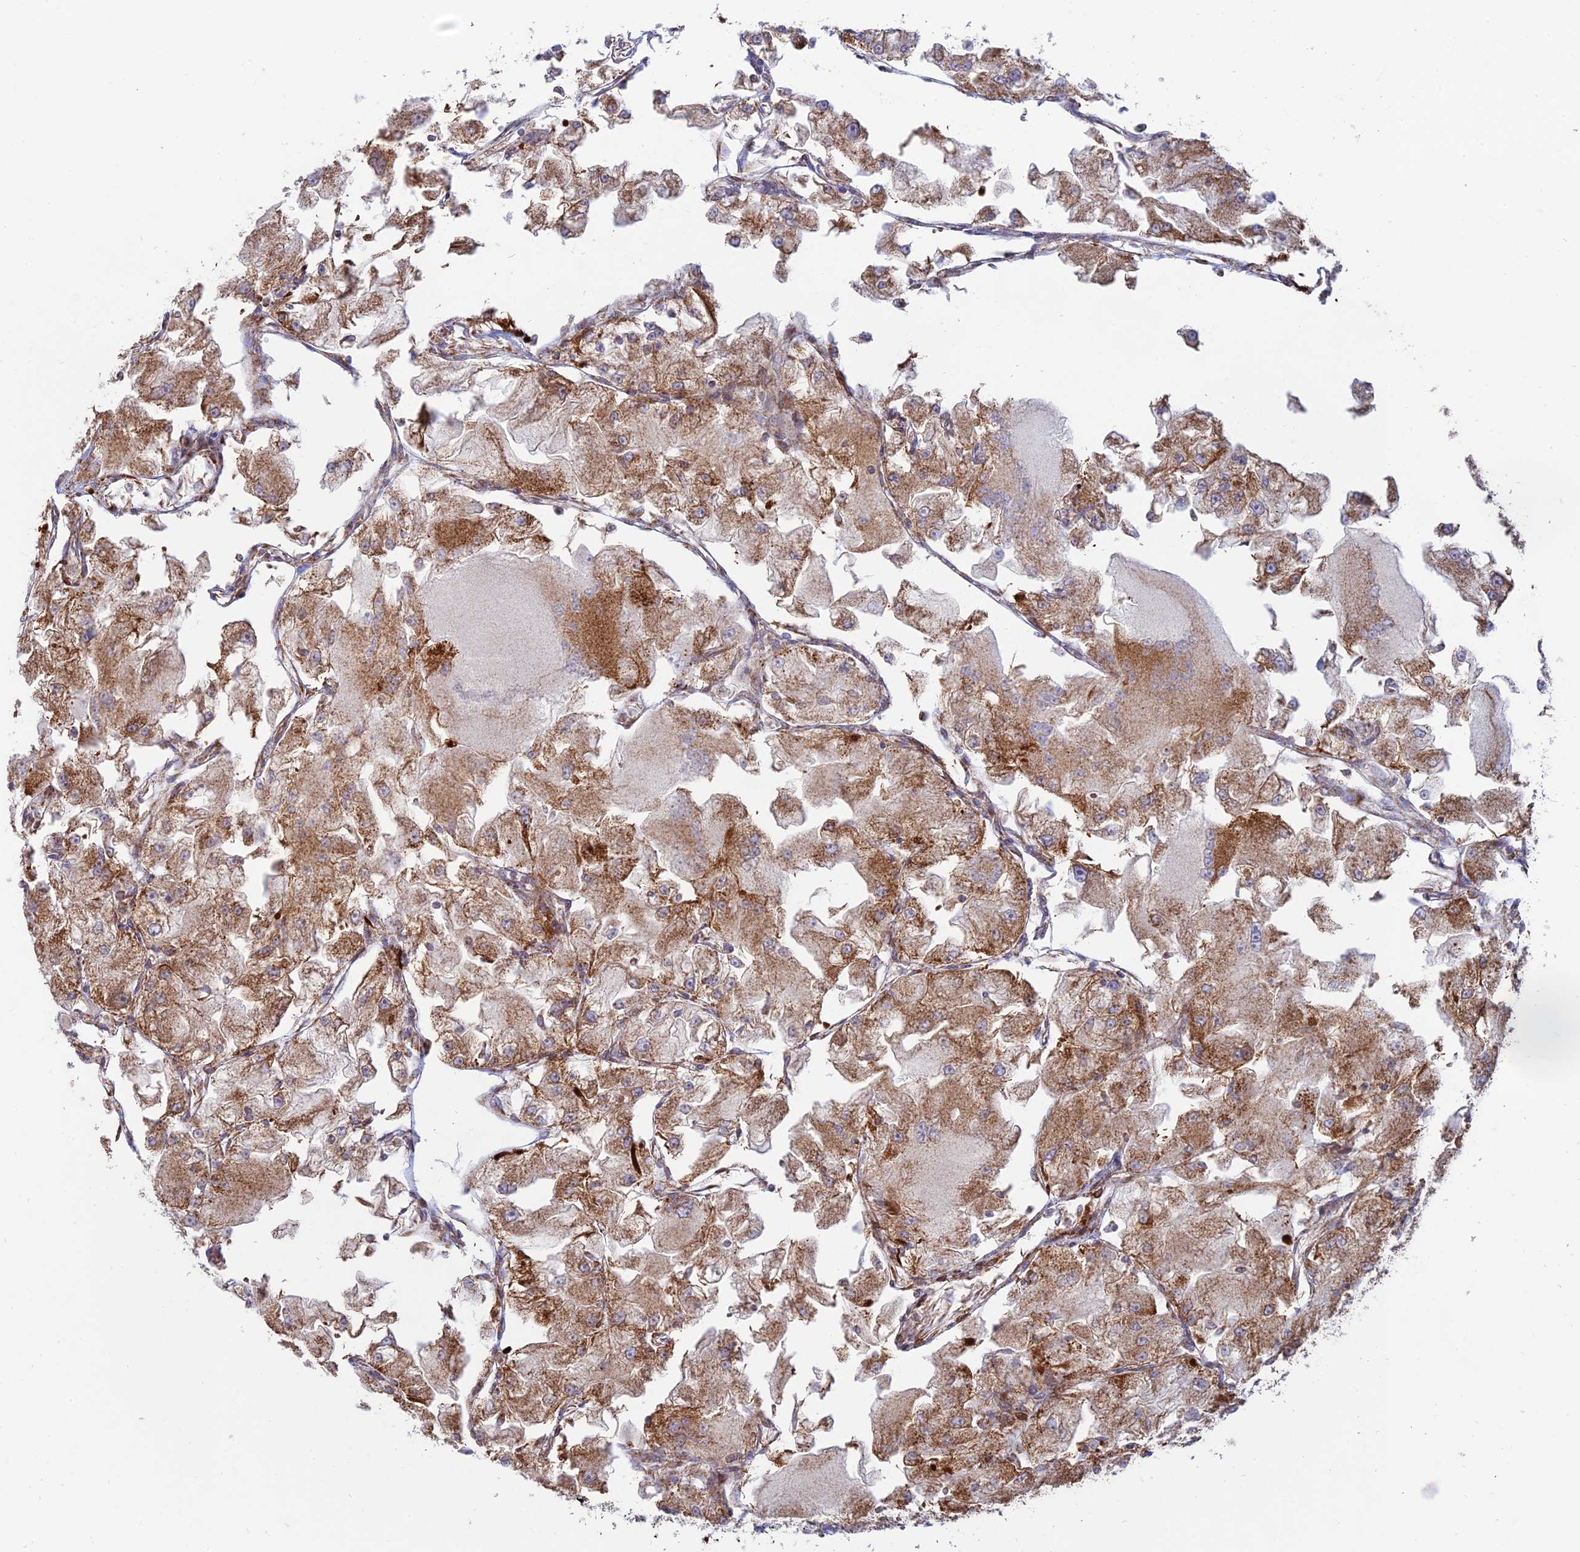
{"staining": {"intensity": "moderate", "quantity": ">75%", "location": "cytoplasmic/membranous"}, "tissue": "renal cancer", "cell_type": "Tumor cells", "image_type": "cancer", "snomed": [{"axis": "morphology", "description": "Adenocarcinoma, NOS"}, {"axis": "topography", "description": "Kidney"}], "caption": "Renal cancer (adenocarcinoma) was stained to show a protein in brown. There is medium levels of moderate cytoplasmic/membranous positivity in about >75% of tumor cells.", "gene": "RCN3", "patient": {"sex": "female", "age": 72}}